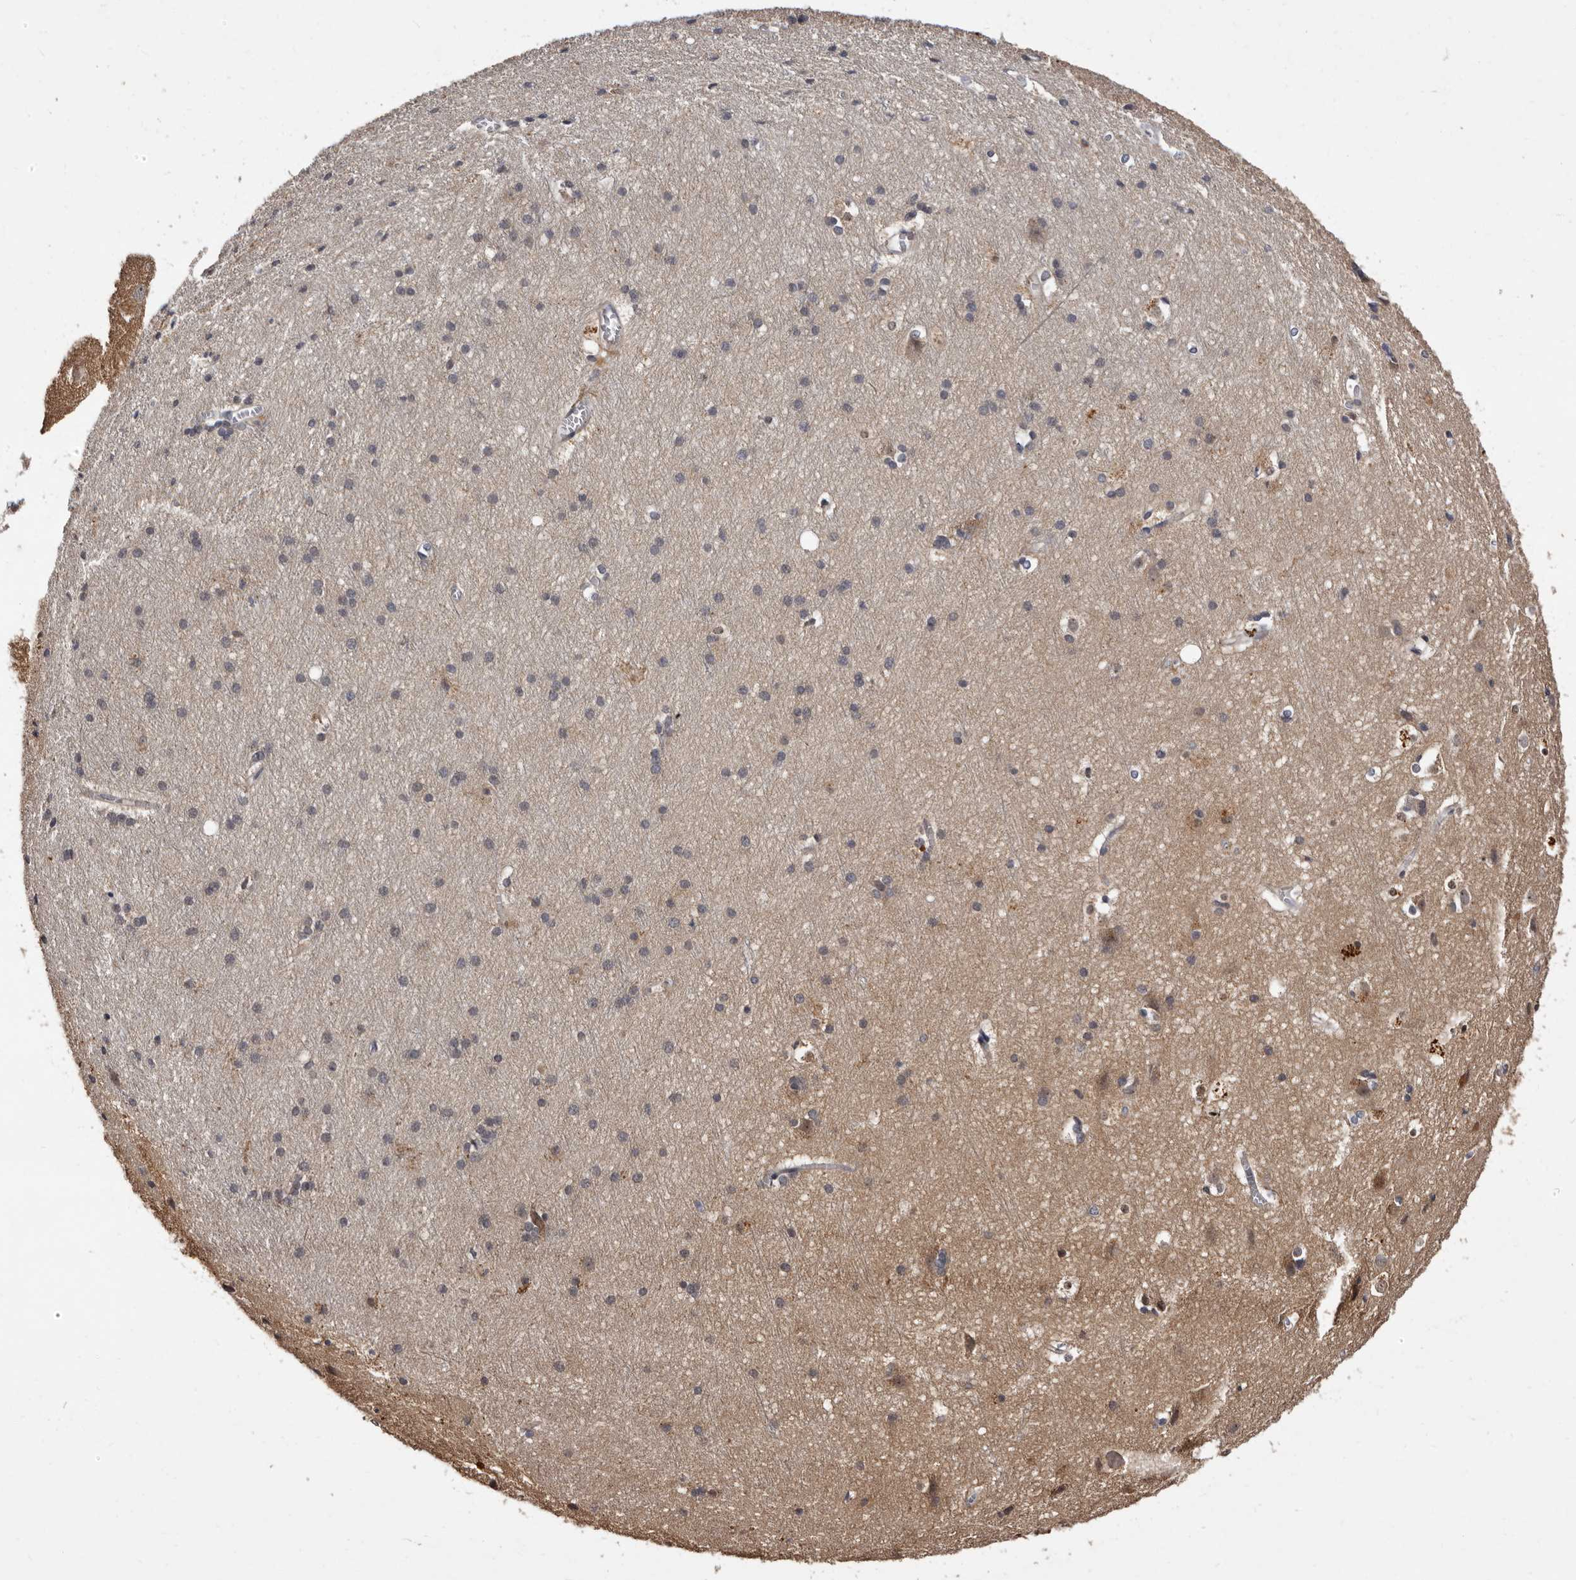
{"staining": {"intensity": "negative", "quantity": "none", "location": "none"}, "tissue": "cerebral cortex", "cell_type": "Endothelial cells", "image_type": "normal", "snomed": [{"axis": "morphology", "description": "Normal tissue, NOS"}, {"axis": "topography", "description": "Cerebral cortex"}], "caption": "This is a photomicrograph of immunohistochemistry (IHC) staining of benign cerebral cortex, which shows no expression in endothelial cells. (Stains: DAB (3,3'-diaminobenzidine) immunohistochemistry with hematoxylin counter stain, Microscopy: brightfield microscopy at high magnification).", "gene": "LANCL2", "patient": {"sex": "male", "age": 54}}